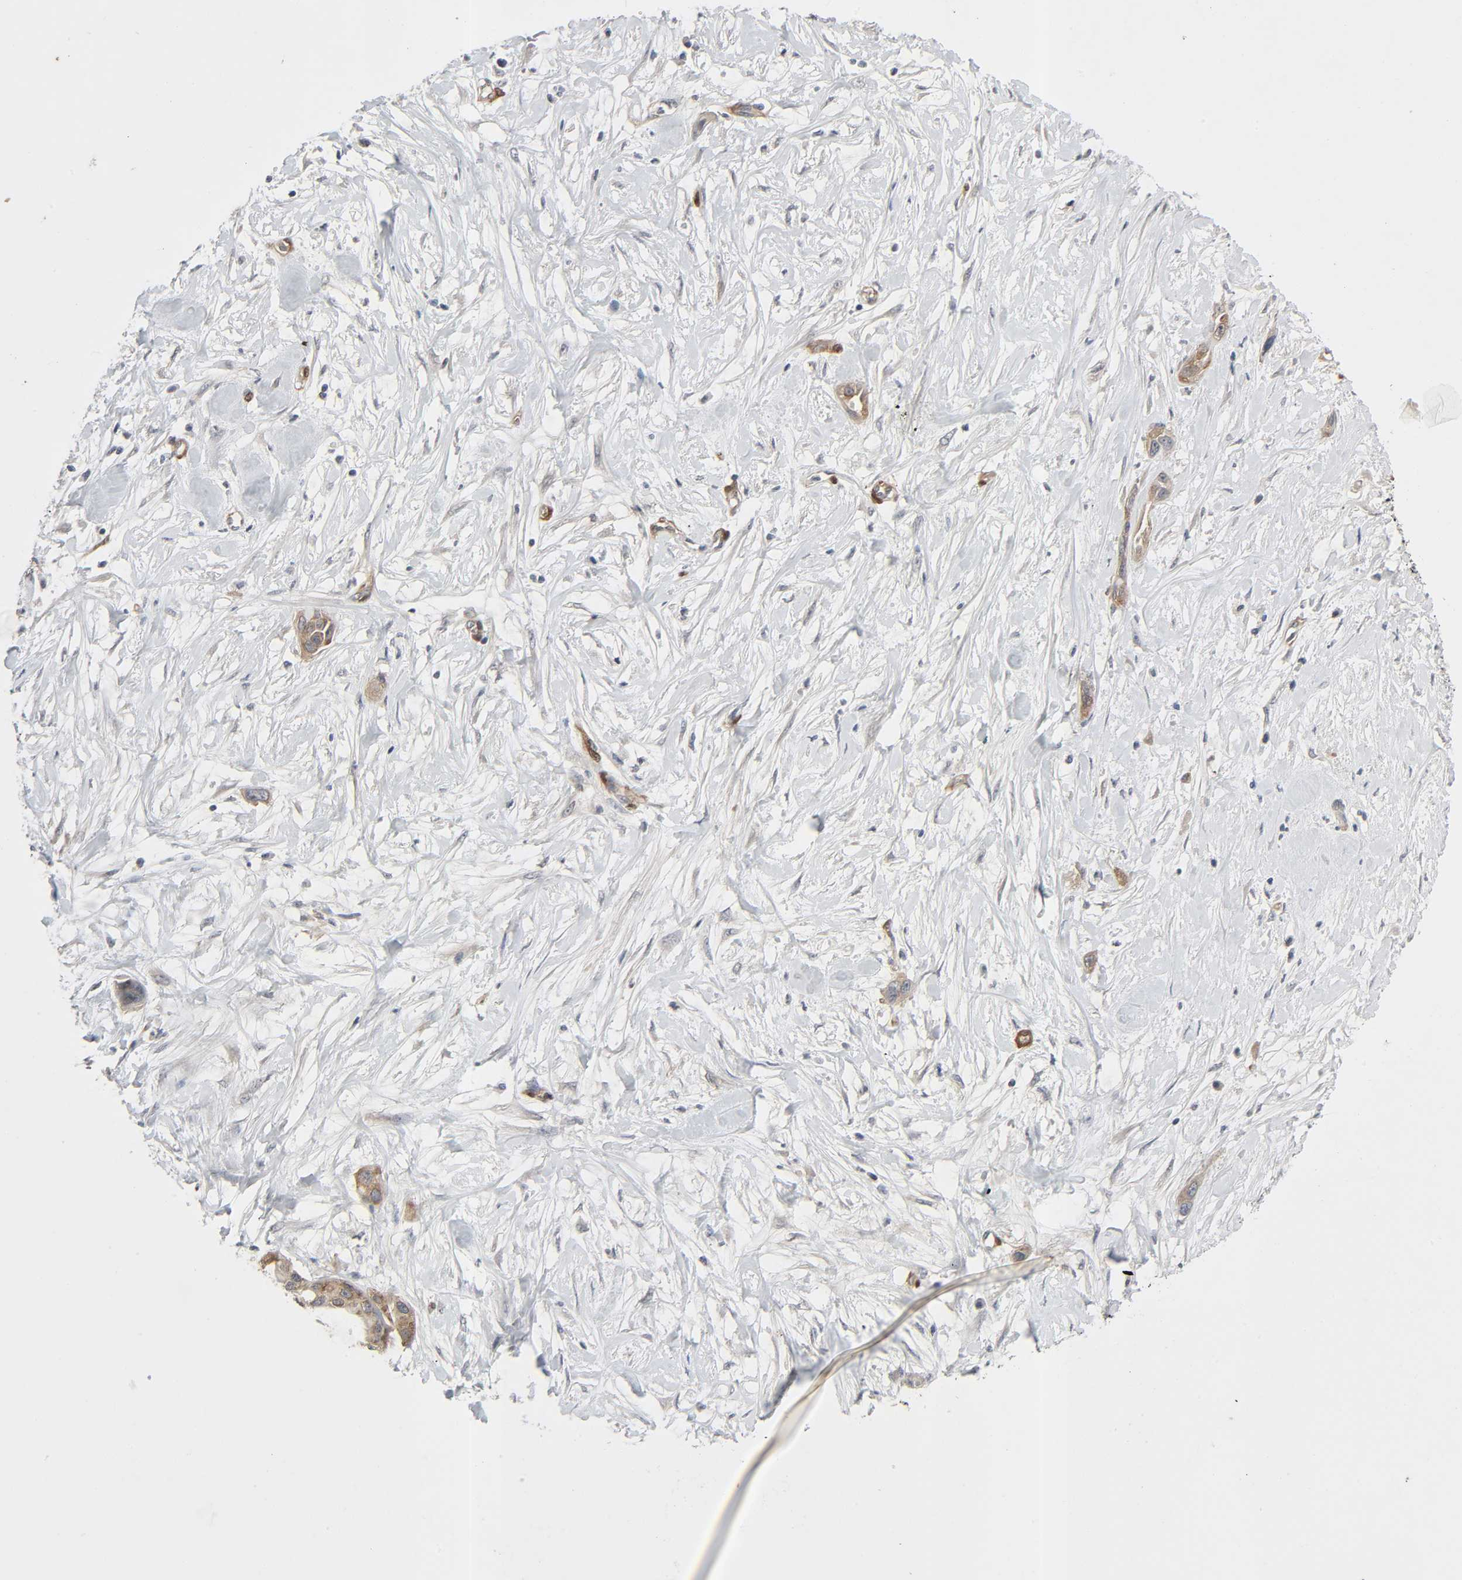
{"staining": {"intensity": "moderate", "quantity": ">75%", "location": "cytoplasmic/membranous"}, "tissue": "pancreatic cancer", "cell_type": "Tumor cells", "image_type": "cancer", "snomed": [{"axis": "morphology", "description": "Adenocarcinoma, NOS"}, {"axis": "topography", "description": "Pancreas"}], "caption": "IHC histopathology image of neoplastic tissue: human pancreatic cancer stained using immunohistochemistry exhibits medium levels of moderate protein expression localized specifically in the cytoplasmic/membranous of tumor cells, appearing as a cytoplasmic/membranous brown color.", "gene": "PTK2", "patient": {"sex": "female", "age": 60}}